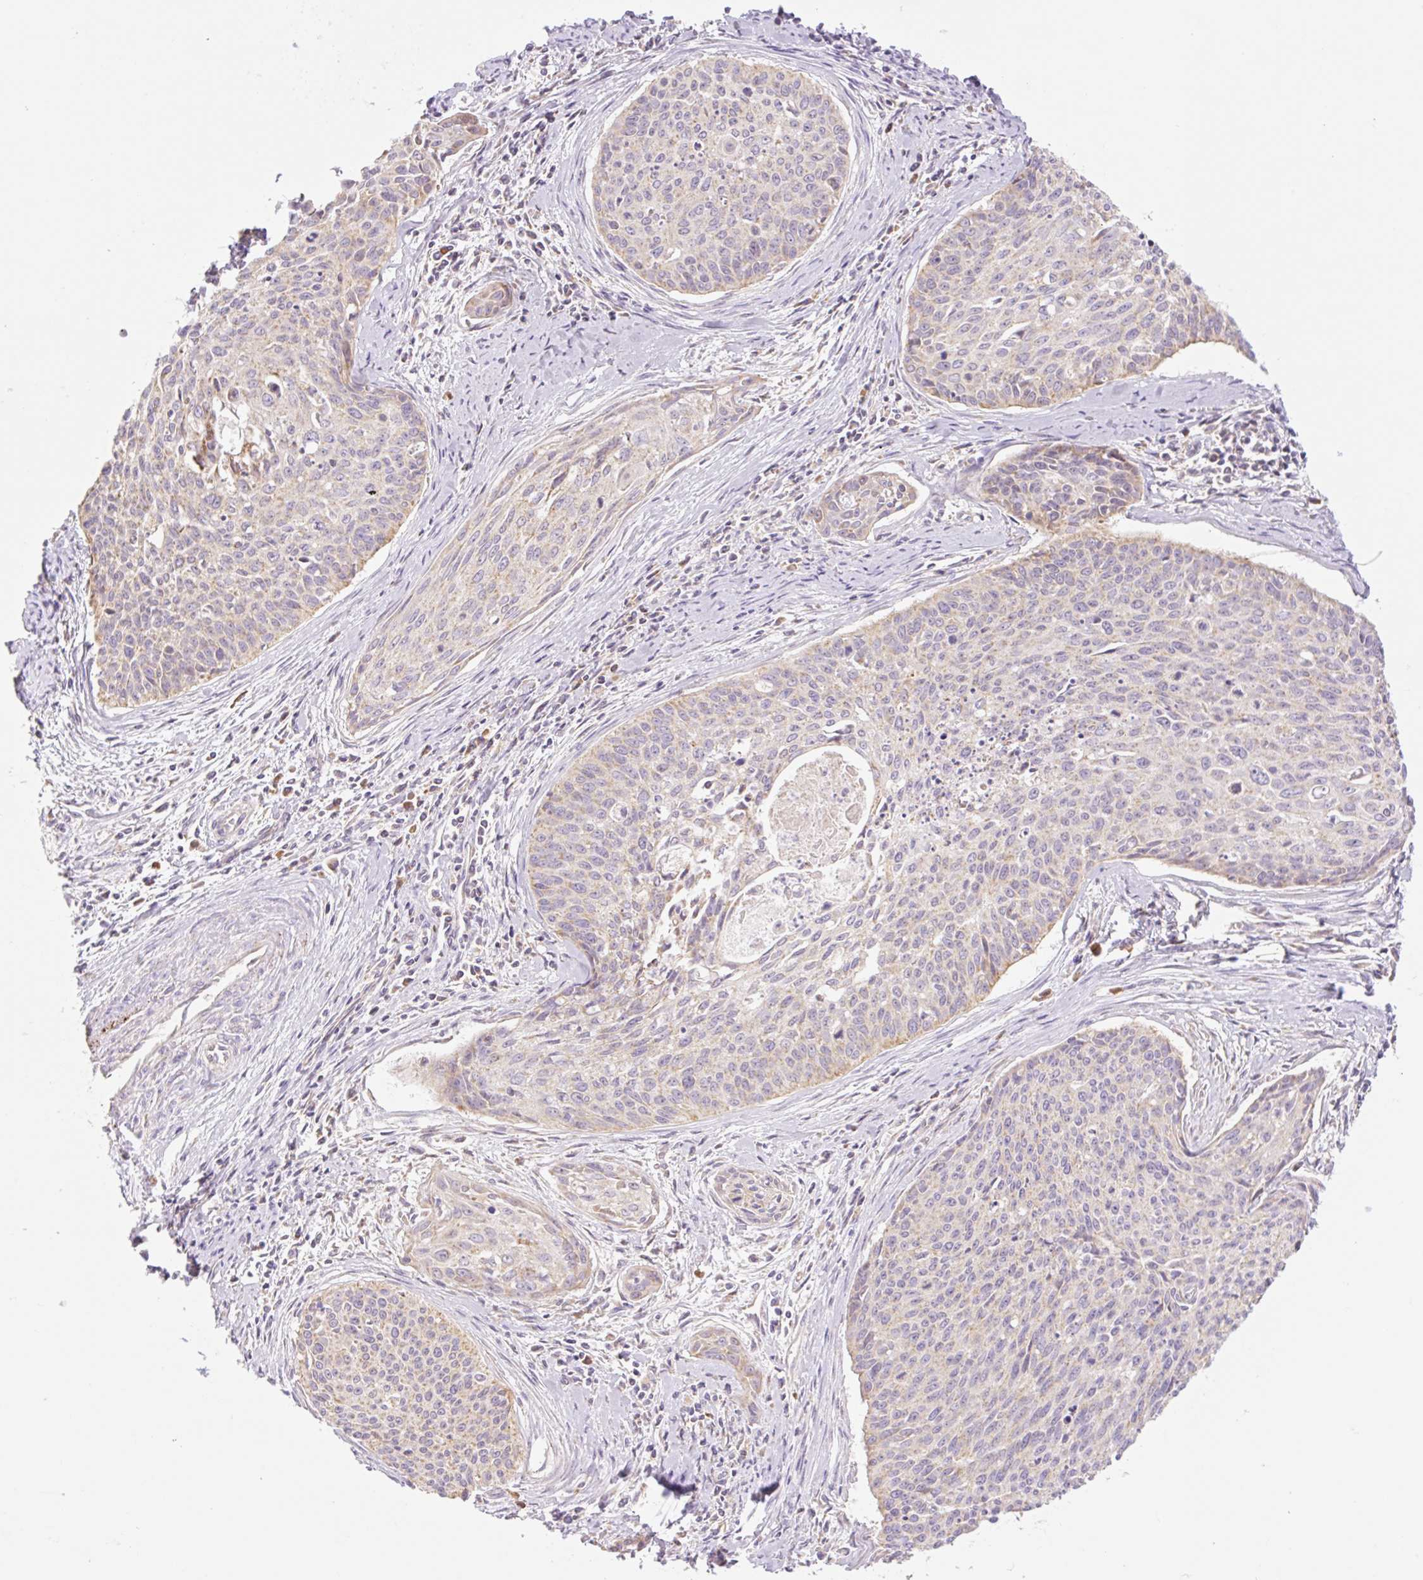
{"staining": {"intensity": "weak", "quantity": "<25%", "location": "cytoplasmic/membranous"}, "tissue": "cervical cancer", "cell_type": "Tumor cells", "image_type": "cancer", "snomed": [{"axis": "morphology", "description": "Squamous cell carcinoma, NOS"}, {"axis": "topography", "description": "Cervix"}], "caption": "This is an immunohistochemistry (IHC) image of human squamous cell carcinoma (cervical). There is no expression in tumor cells.", "gene": "GOSR2", "patient": {"sex": "female", "age": 55}}